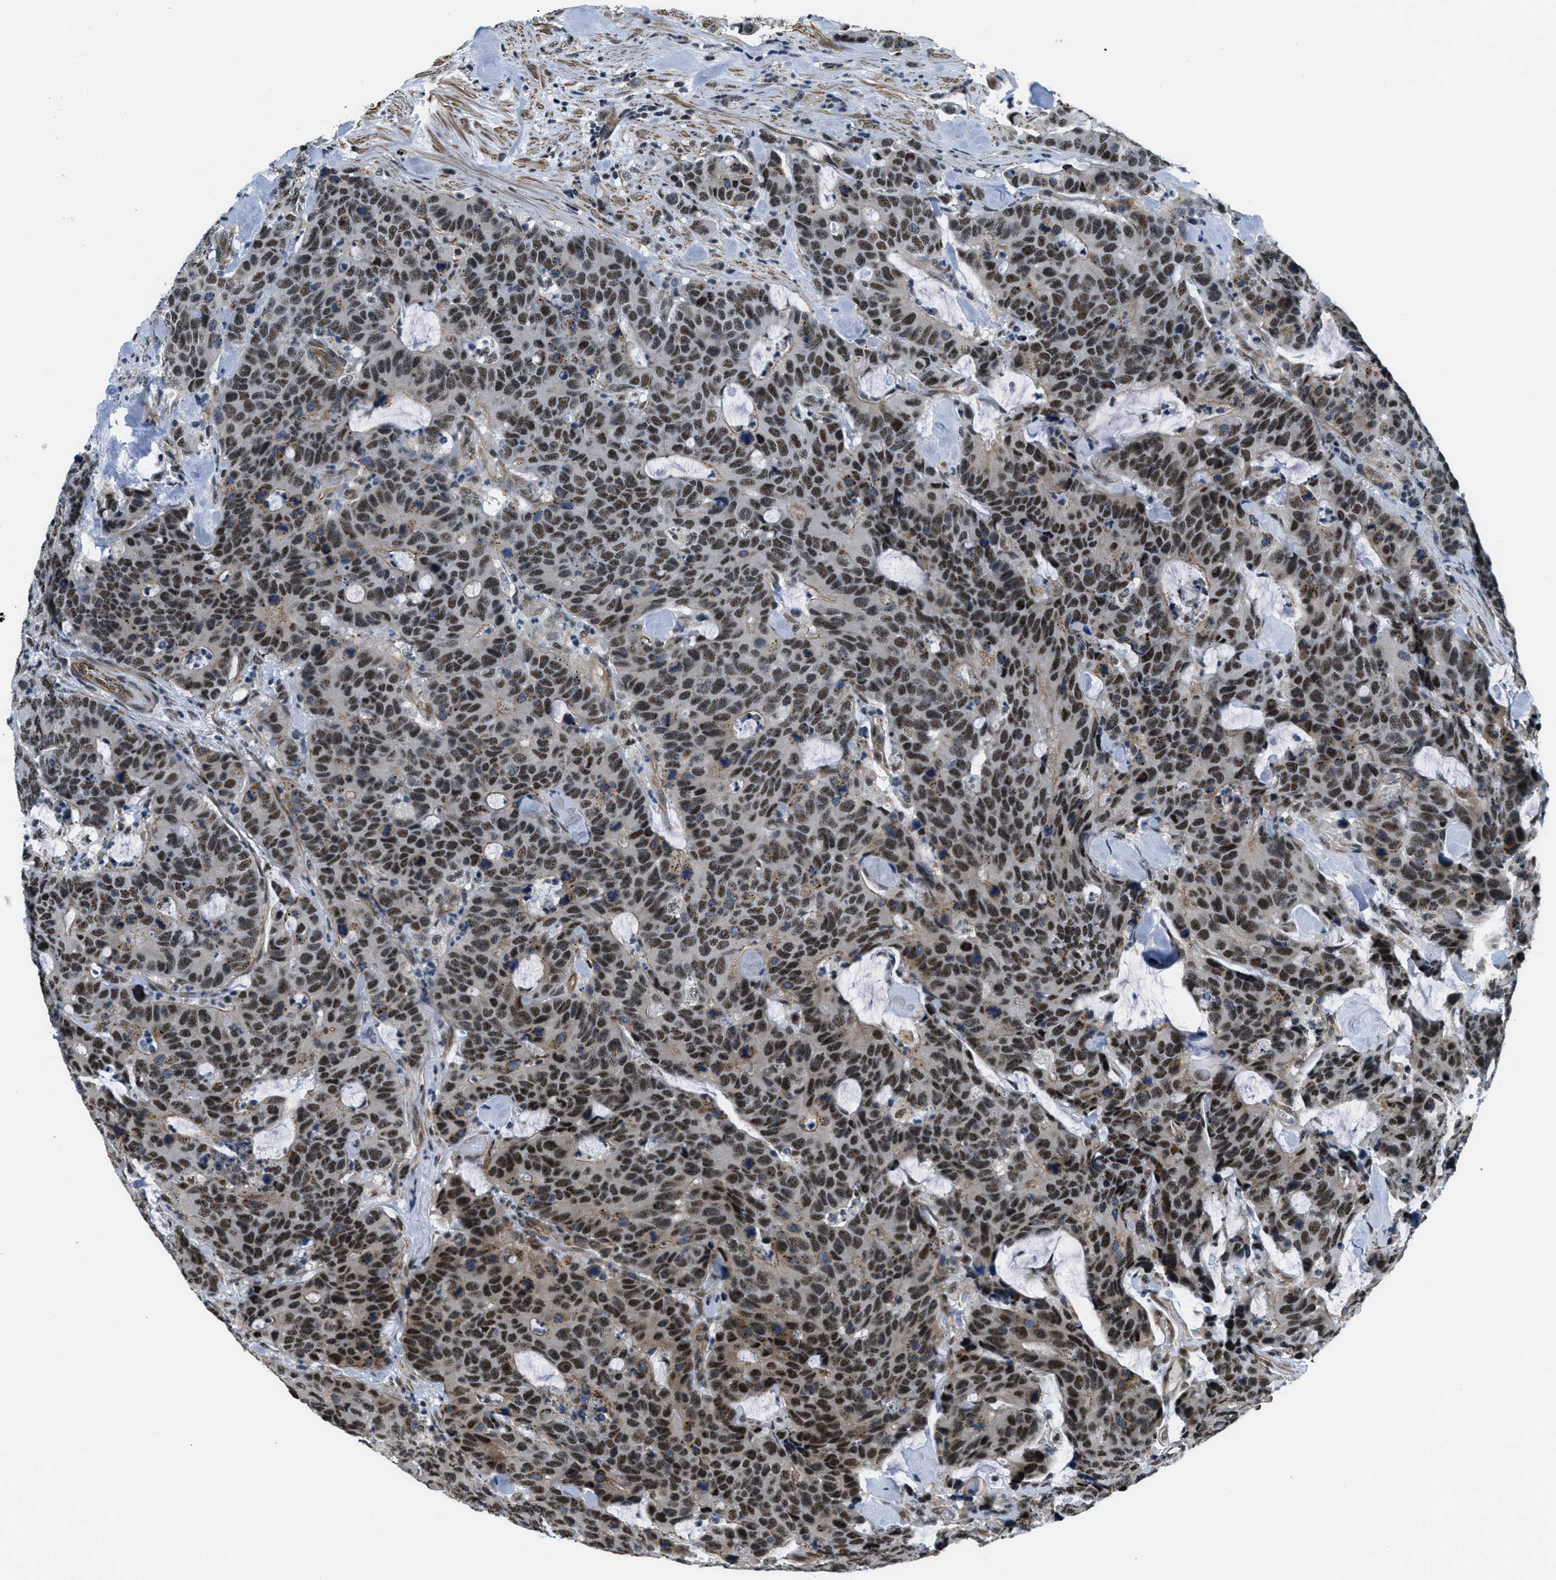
{"staining": {"intensity": "strong", "quantity": ">75%", "location": "nuclear"}, "tissue": "colorectal cancer", "cell_type": "Tumor cells", "image_type": "cancer", "snomed": [{"axis": "morphology", "description": "Adenocarcinoma, NOS"}, {"axis": "topography", "description": "Colon"}], "caption": "Immunohistochemistry (IHC) of colorectal cancer (adenocarcinoma) displays high levels of strong nuclear positivity in approximately >75% of tumor cells. (Brightfield microscopy of DAB IHC at high magnification).", "gene": "CFAP36", "patient": {"sex": "female", "age": 86}}